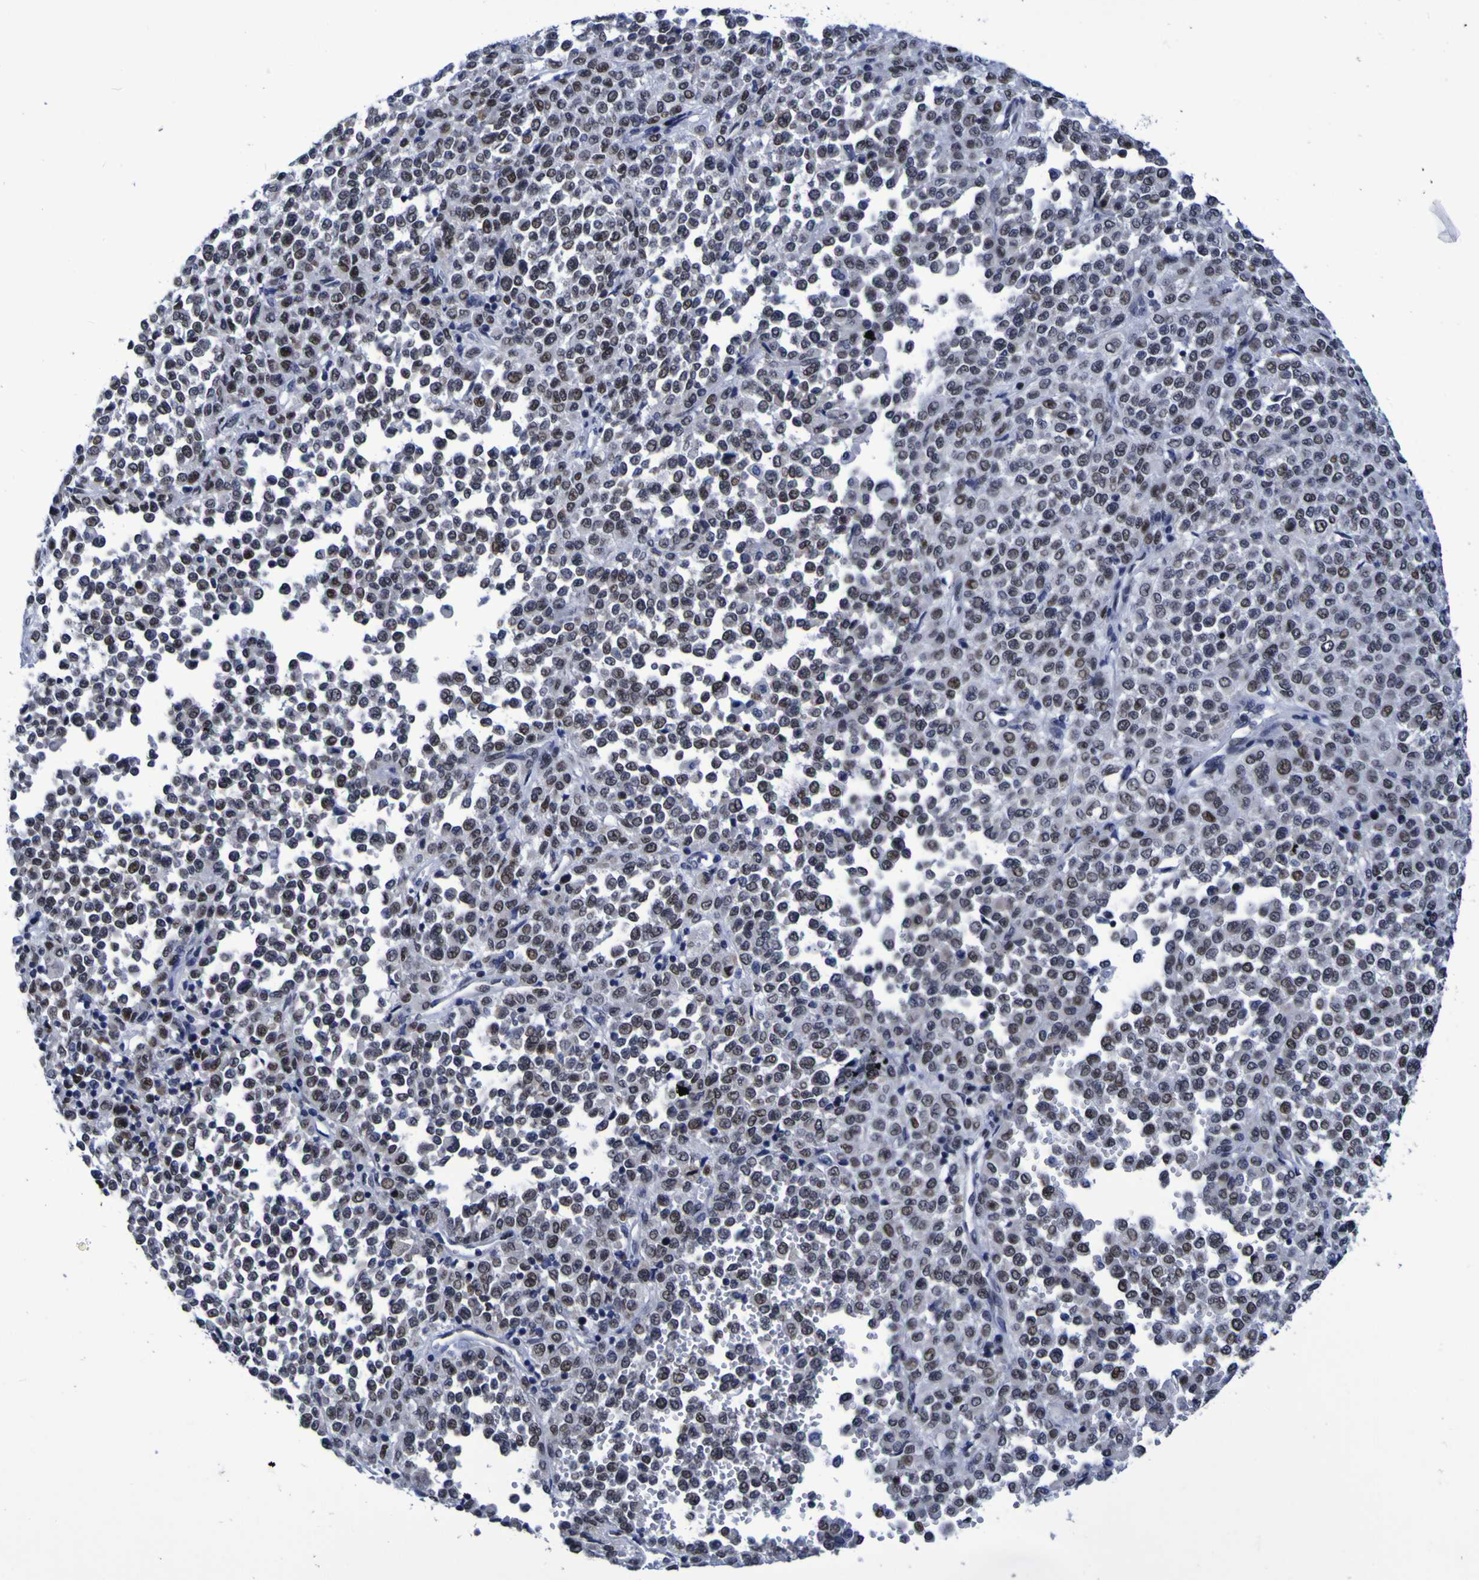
{"staining": {"intensity": "moderate", "quantity": "25%-75%", "location": "nuclear"}, "tissue": "melanoma", "cell_type": "Tumor cells", "image_type": "cancer", "snomed": [{"axis": "morphology", "description": "Malignant melanoma, Metastatic site"}, {"axis": "topography", "description": "Pancreas"}], "caption": "An image of melanoma stained for a protein demonstrates moderate nuclear brown staining in tumor cells. Immunohistochemistry stains the protein of interest in brown and the nuclei are stained blue.", "gene": "MBD3", "patient": {"sex": "female", "age": 30}}